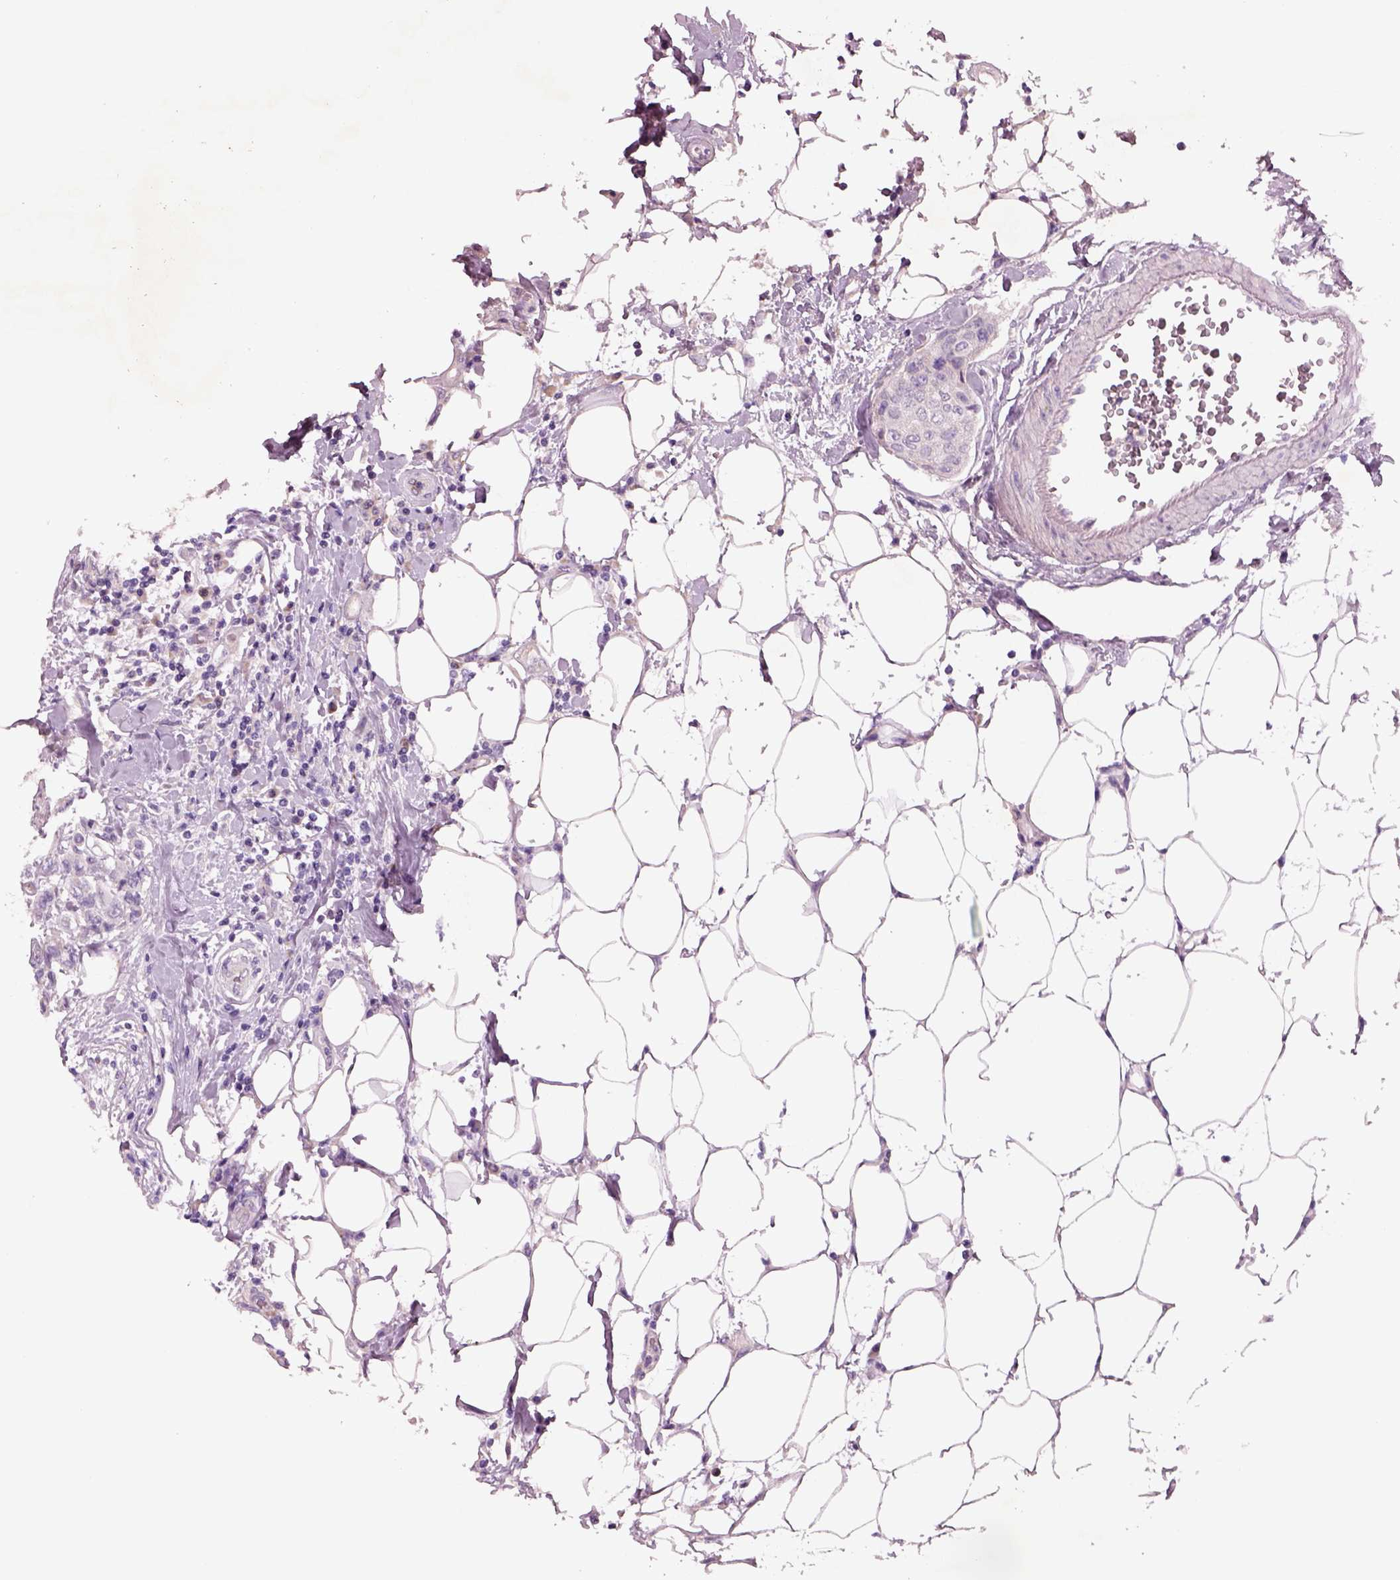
{"staining": {"intensity": "negative", "quantity": "none", "location": "none"}, "tissue": "breast cancer", "cell_type": "Tumor cells", "image_type": "cancer", "snomed": [{"axis": "morphology", "description": "Duct carcinoma"}, {"axis": "topography", "description": "Breast"}], "caption": "Immunohistochemistry of breast intraductal carcinoma reveals no positivity in tumor cells.", "gene": "PLPP7", "patient": {"sex": "female", "age": 27}}